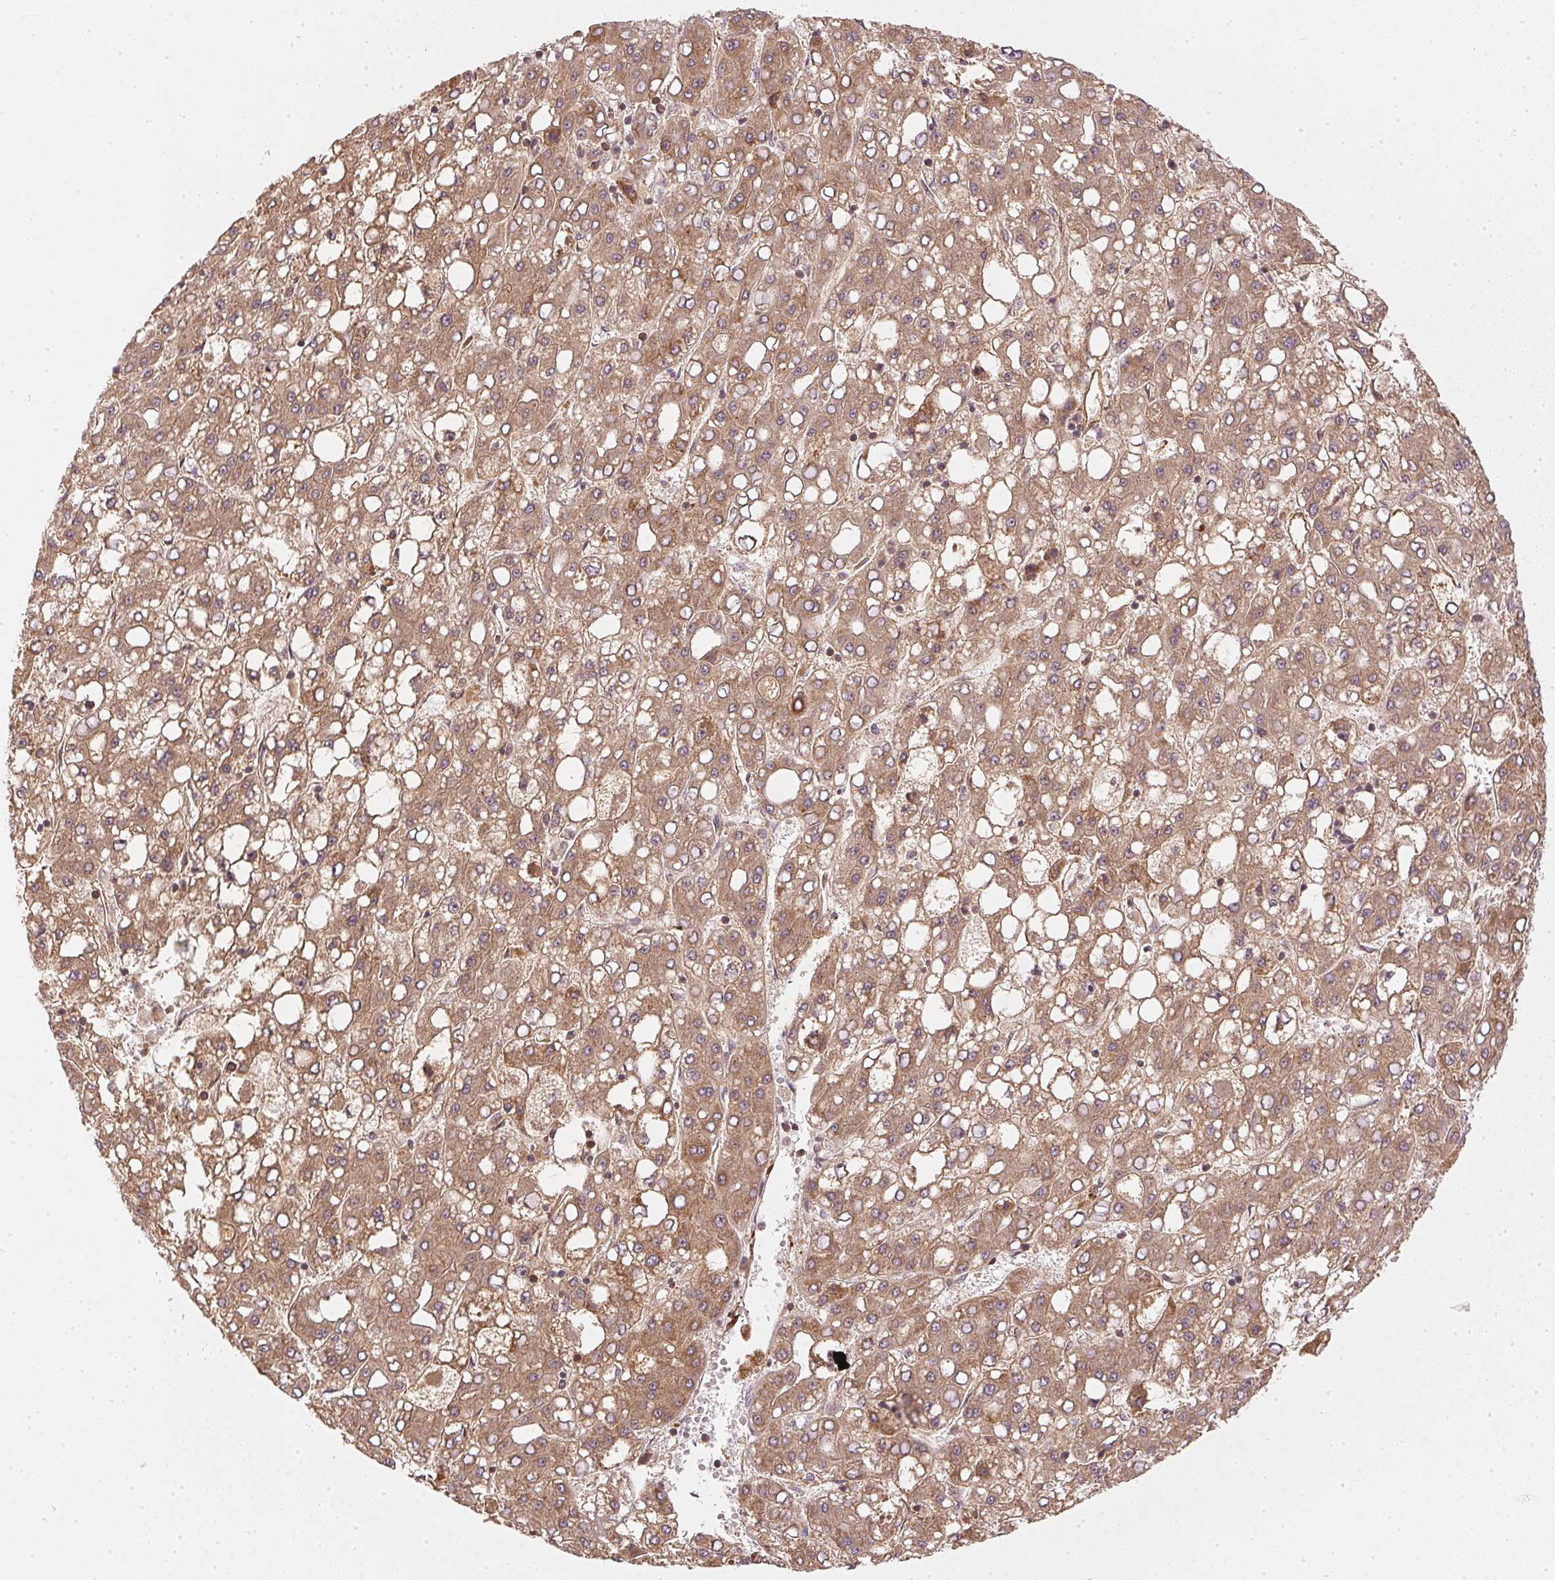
{"staining": {"intensity": "moderate", "quantity": ">75%", "location": "cytoplasmic/membranous"}, "tissue": "liver cancer", "cell_type": "Tumor cells", "image_type": "cancer", "snomed": [{"axis": "morphology", "description": "Carcinoma, Hepatocellular, NOS"}, {"axis": "topography", "description": "Liver"}], "caption": "A brown stain highlights moderate cytoplasmic/membranous staining of a protein in human hepatocellular carcinoma (liver) tumor cells. (DAB (3,3'-diaminobenzidine) IHC with brightfield microscopy, high magnification).", "gene": "NADK2", "patient": {"sex": "male", "age": 65}}